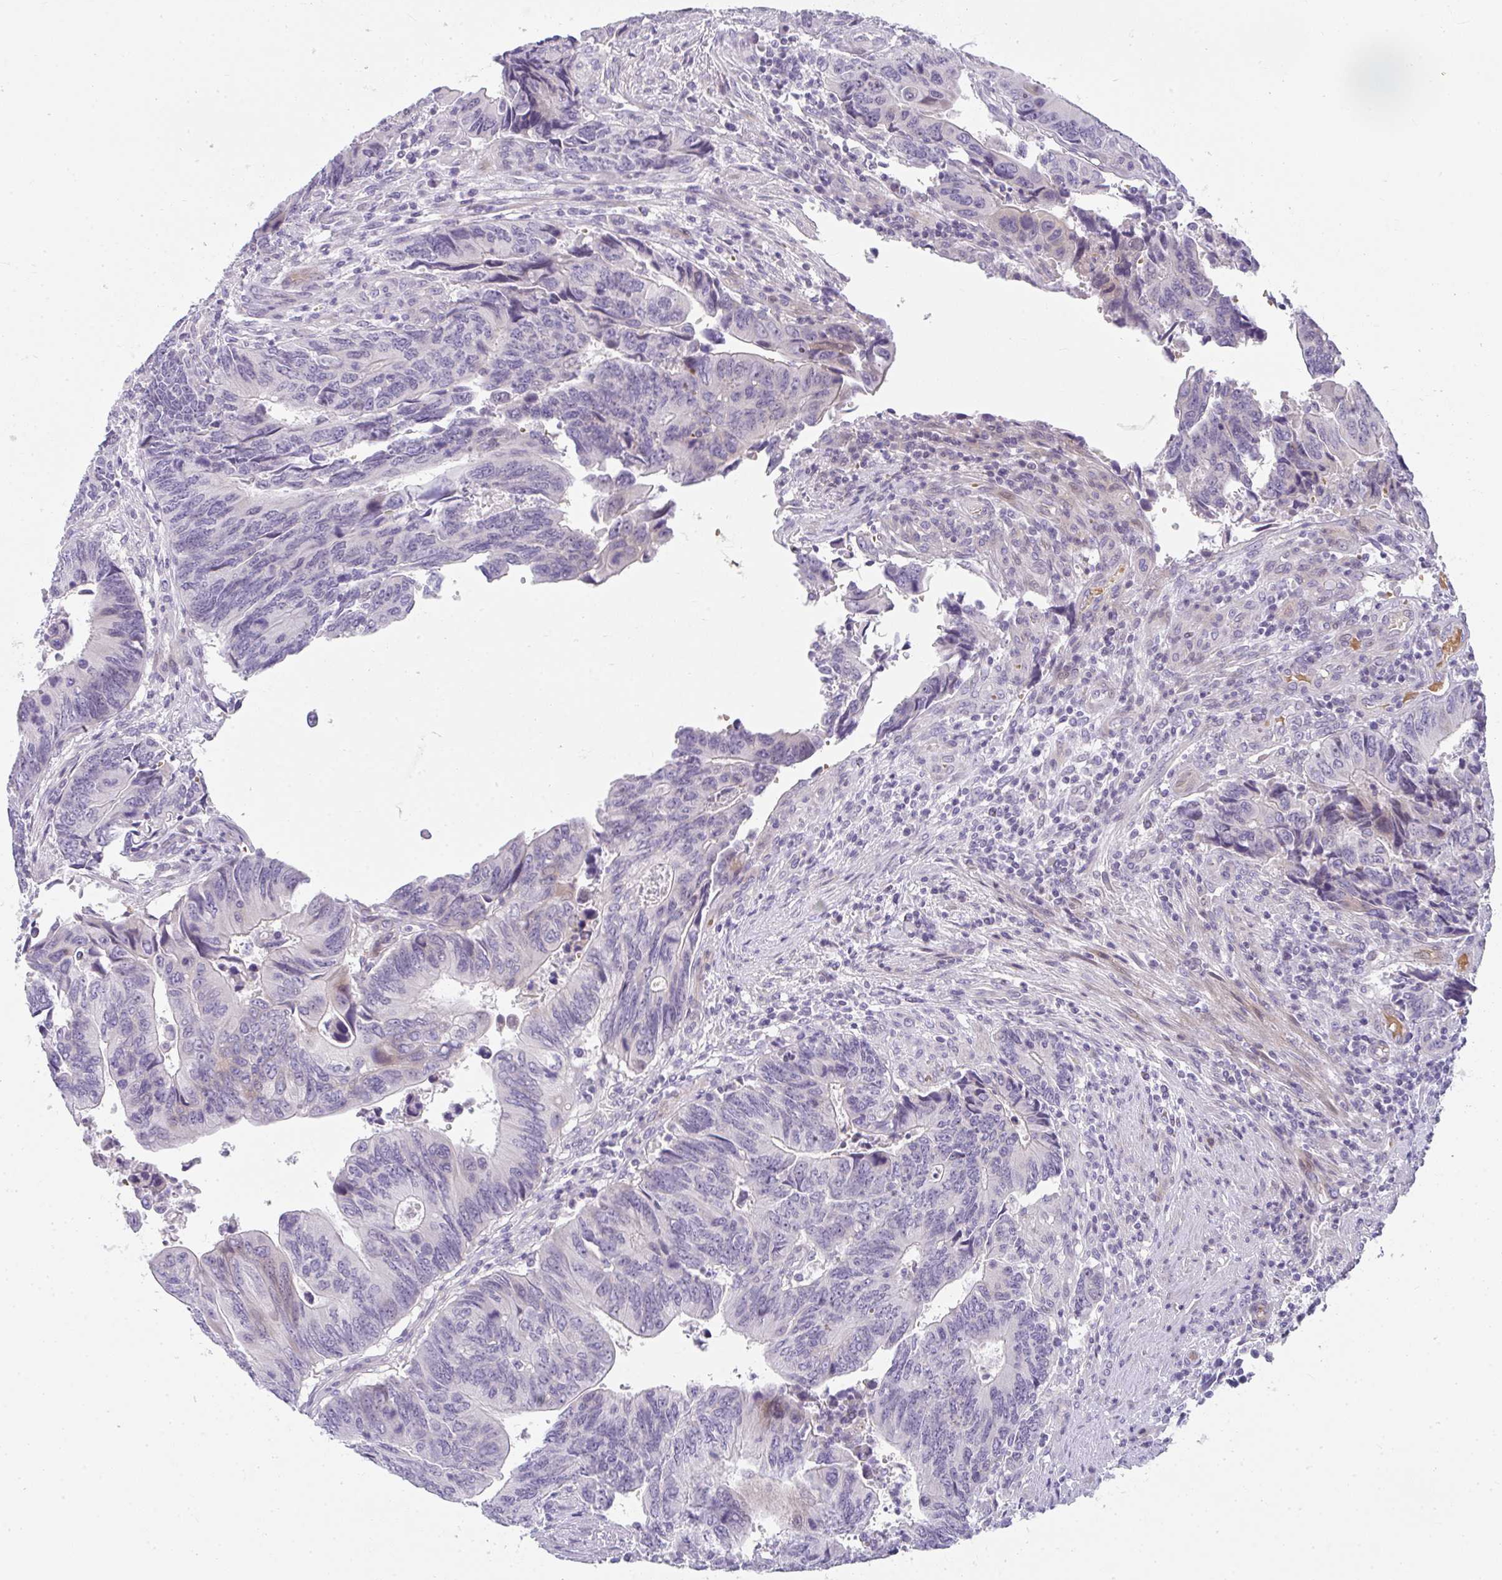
{"staining": {"intensity": "negative", "quantity": "none", "location": "none"}, "tissue": "colorectal cancer", "cell_type": "Tumor cells", "image_type": "cancer", "snomed": [{"axis": "morphology", "description": "Adenocarcinoma, NOS"}, {"axis": "topography", "description": "Colon"}], "caption": "Tumor cells show no significant positivity in adenocarcinoma (colorectal).", "gene": "NEU2", "patient": {"sex": "male", "age": 87}}